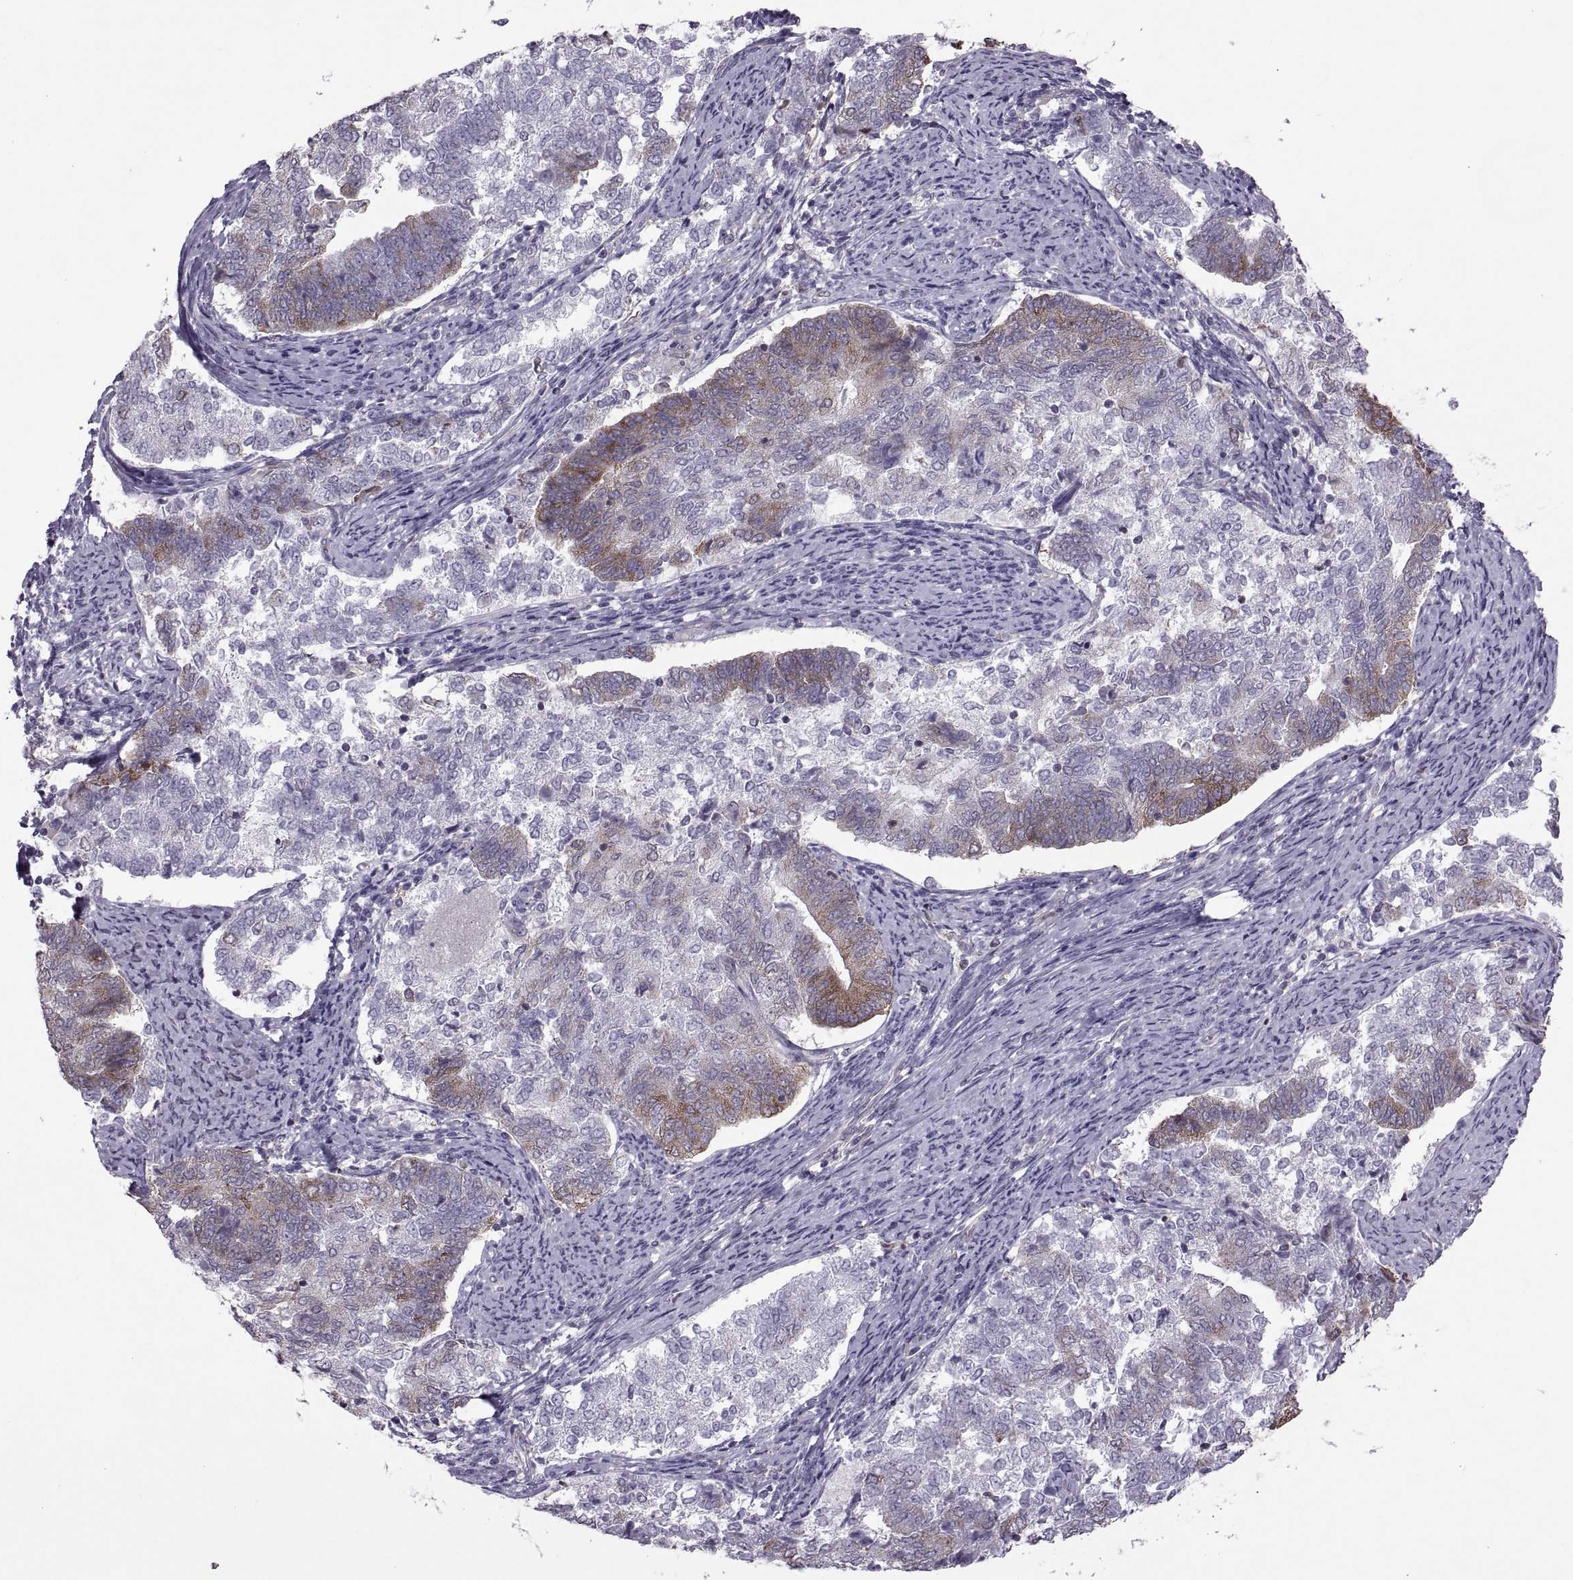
{"staining": {"intensity": "moderate", "quantity": "<25%", "location": "cytoplasmic/membranous"}, "tissue": "endometrial cancer", "cell_type": "Tumor cells", "image_type": "cancer", "snomed": [{"axis": "morphology", "description": "Adenocarcinoma, NOS"}, {"axis": "topography", "description": "Endometrium"}], "caption": "Endometrial cancer (adenocarcinoma) stained with IHC reveals moderate cytoplasmic/membranous staining in about <25% of tumor cells.", "gene": "PABPC1", "patient": {"sex": "female", "age": 65}}